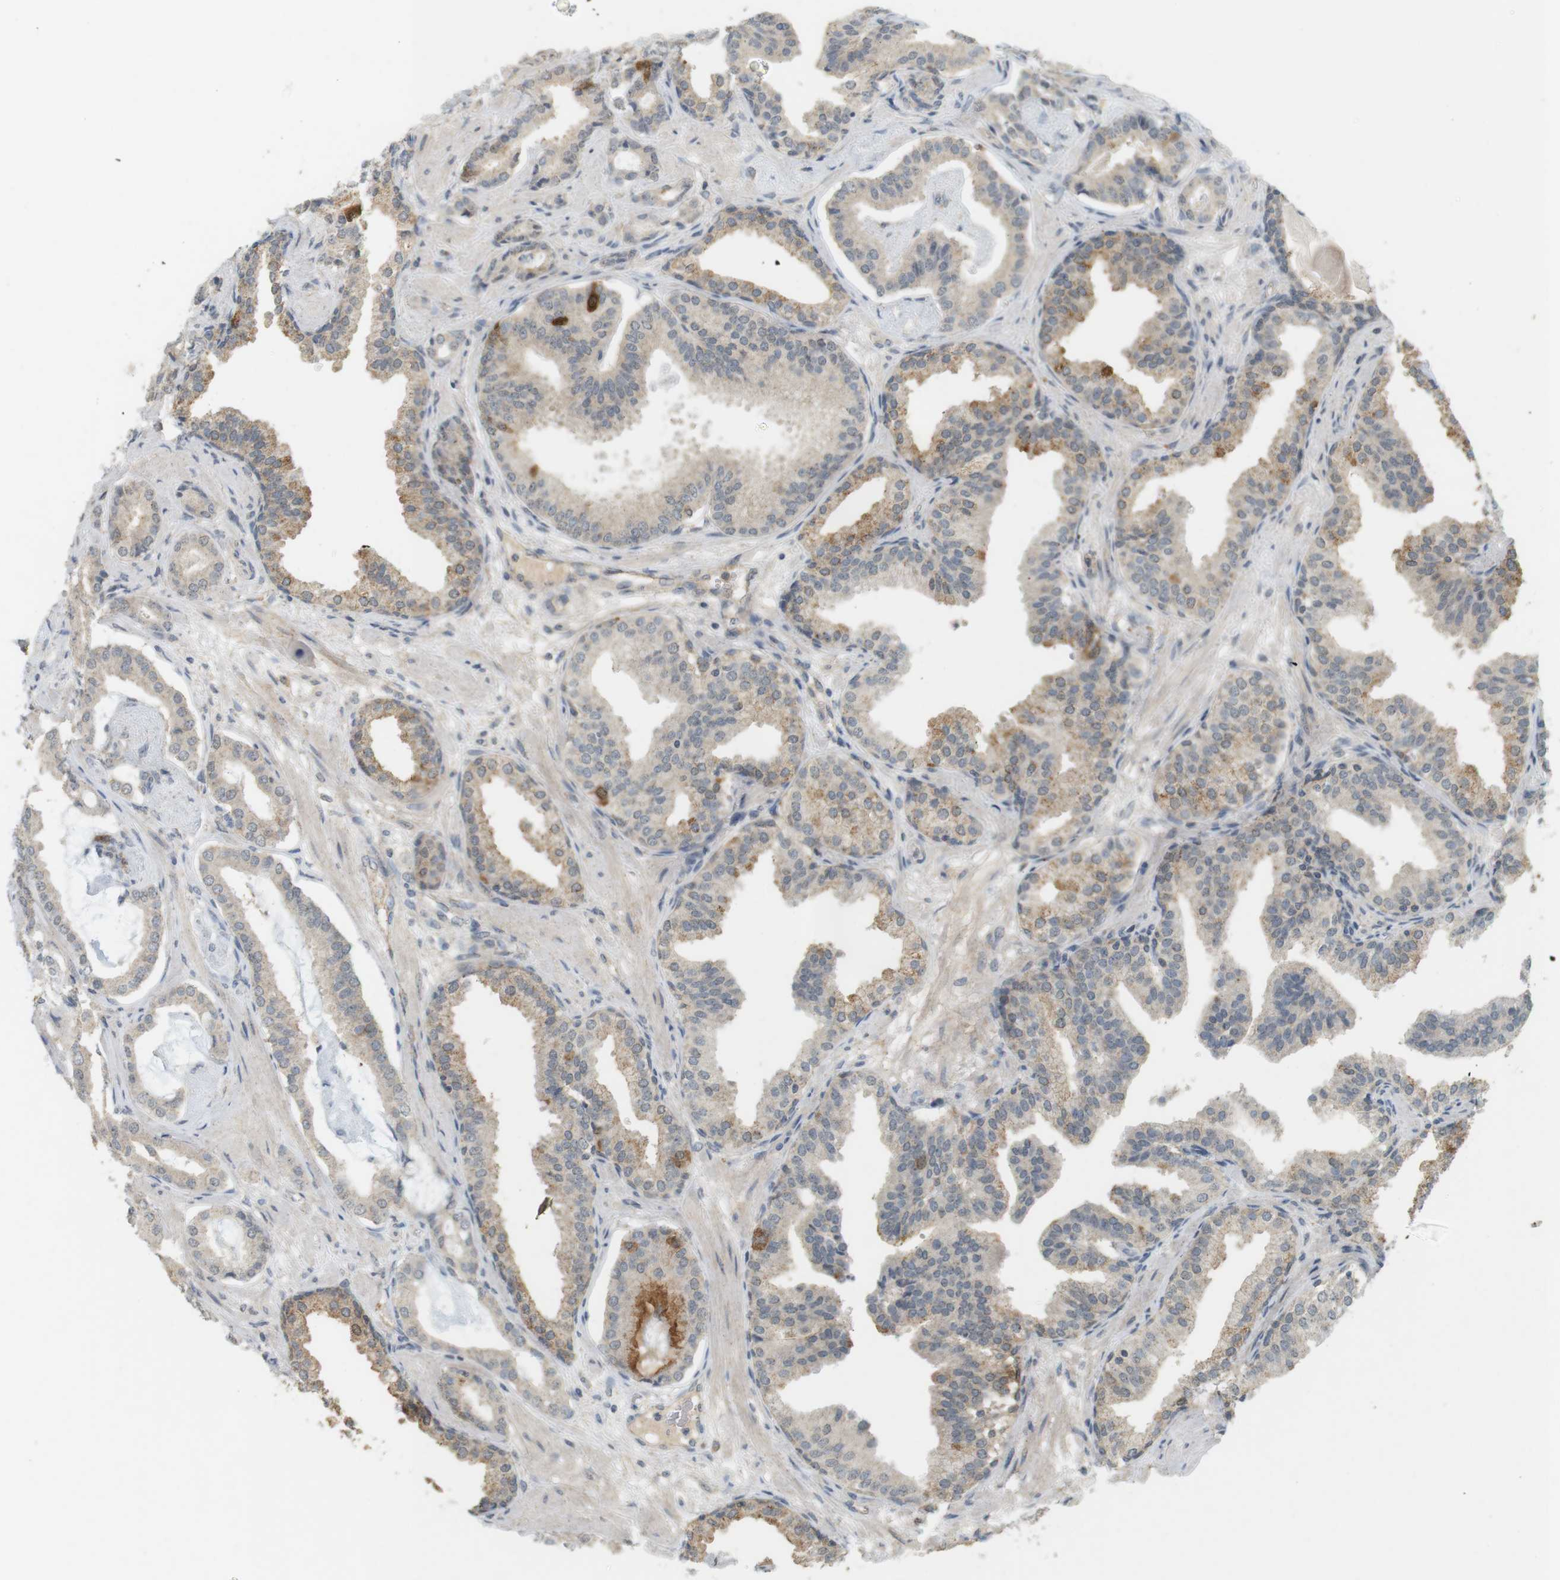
{"staining": {"intensity": "strong", "quantity": "<25%", "location": "cytoplasmic/membranous"}, "tissue": "prostate cancer", "cell_type": "Tumor cells", "image_type": "cancer", "snomed": [{"axis": "morphology", "description": "Adenocarcinoma, Low grade"}, {"axis": "topography", "description": "Prostate"}], "caption": "The image shows immunohistochemical staining of low-grade adenocarcinoma (prostate). There is strong cytoplasmic/membranous expression is seen in about <25% of tumor cells.", "gene": "TTK", "patient": {"sex": "male", "age": 53}}